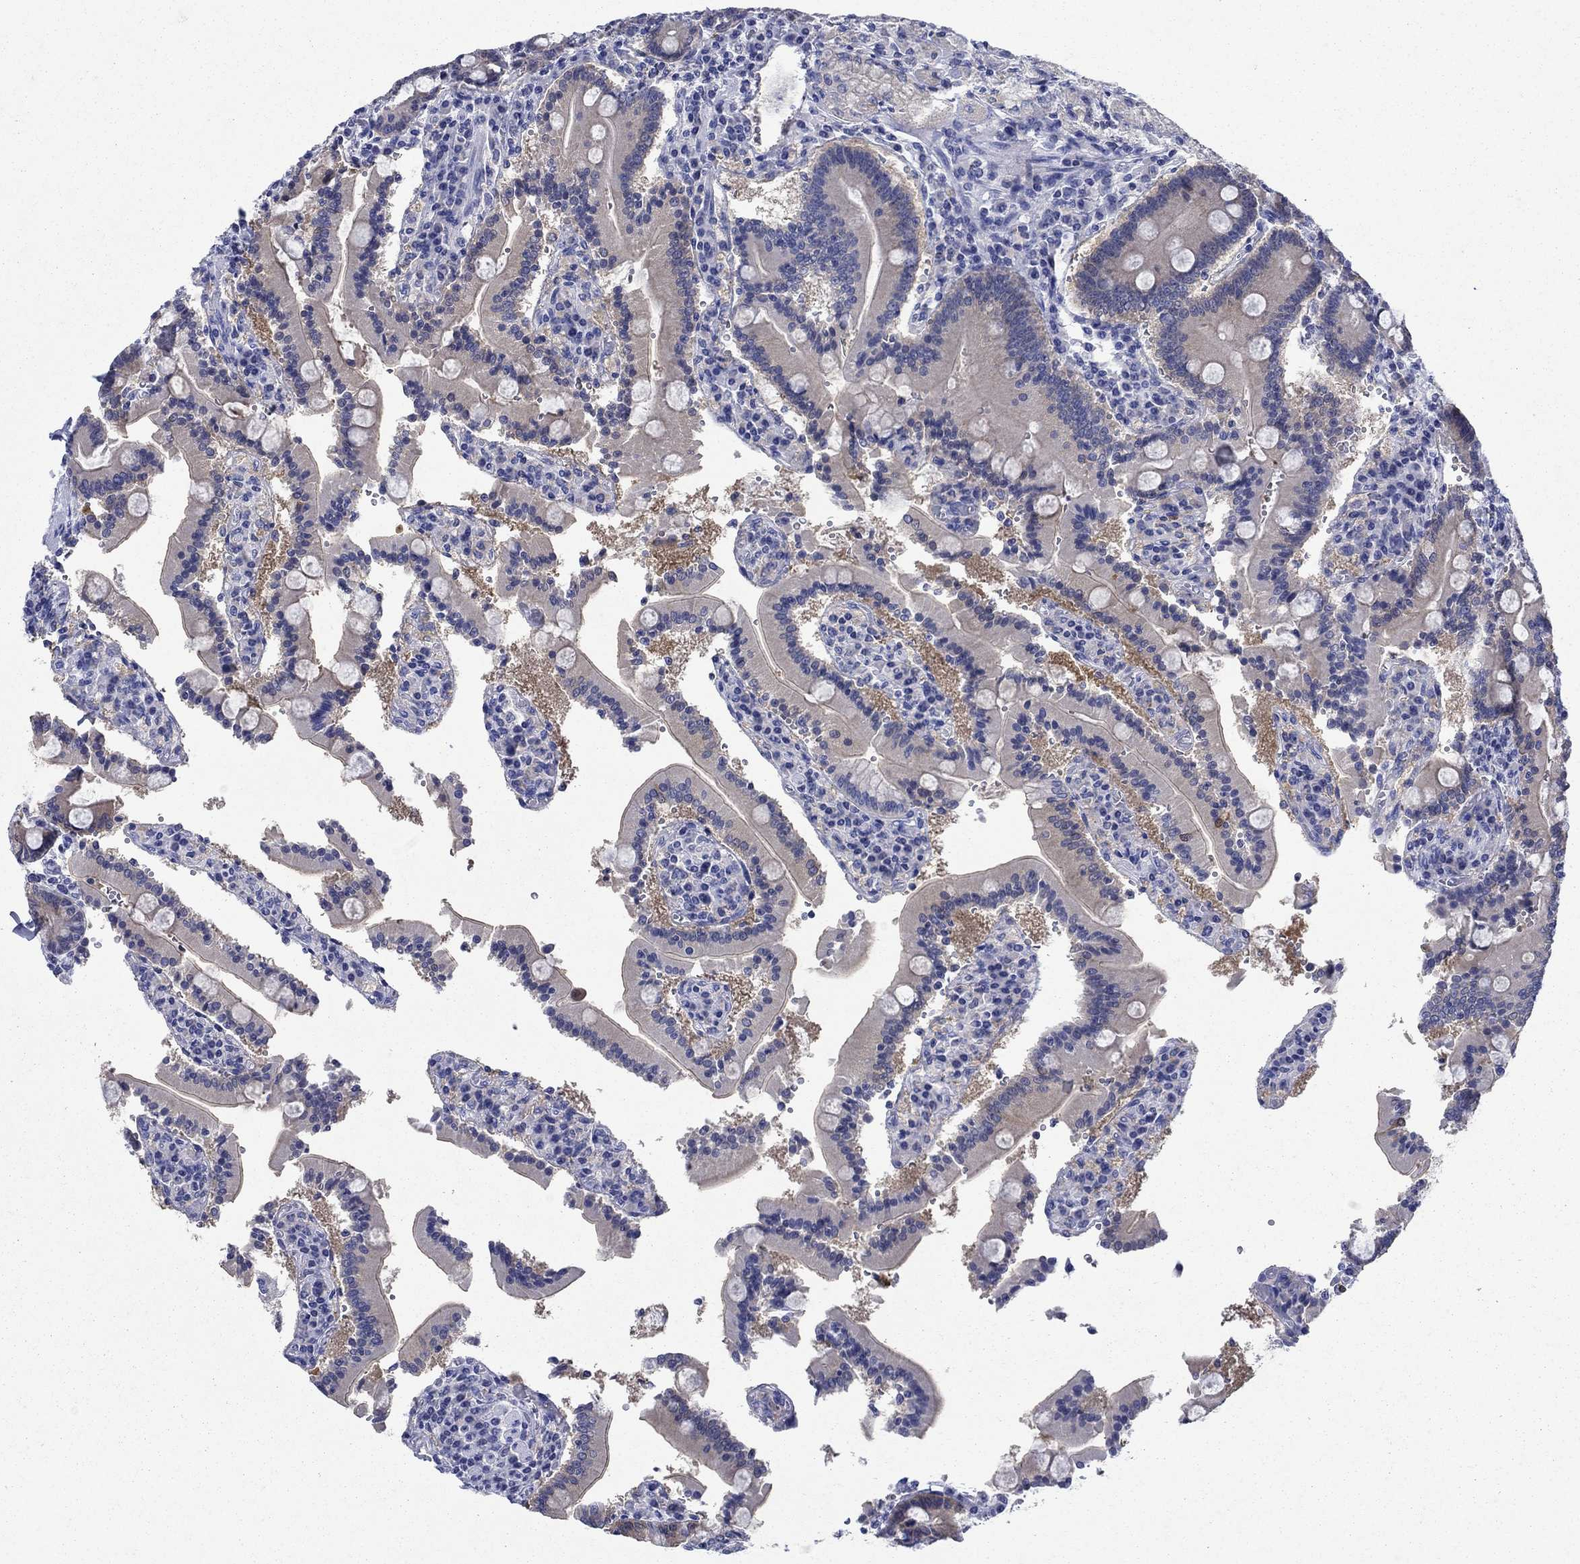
{"staining": {"intensity": "weak", "quantity": "25%-75%", "location": "cytoplasmic/membranous"}, "tissue": "duodenum", "cell_type": "Glandular cells", "image_type": "normal", "snomed": [{"axis": "morphology", "description": "Normal tissue, NOS"}, {"axis": "topography", "description": "Duodenum"}], "caption": "Weak cytoplasmic/membranous positivity is identified in about 25%-75% of glandular cells in unremarkable duodenum.", "gene": "SULT2B1", "patient": {"sex": "female", "age": 62}}